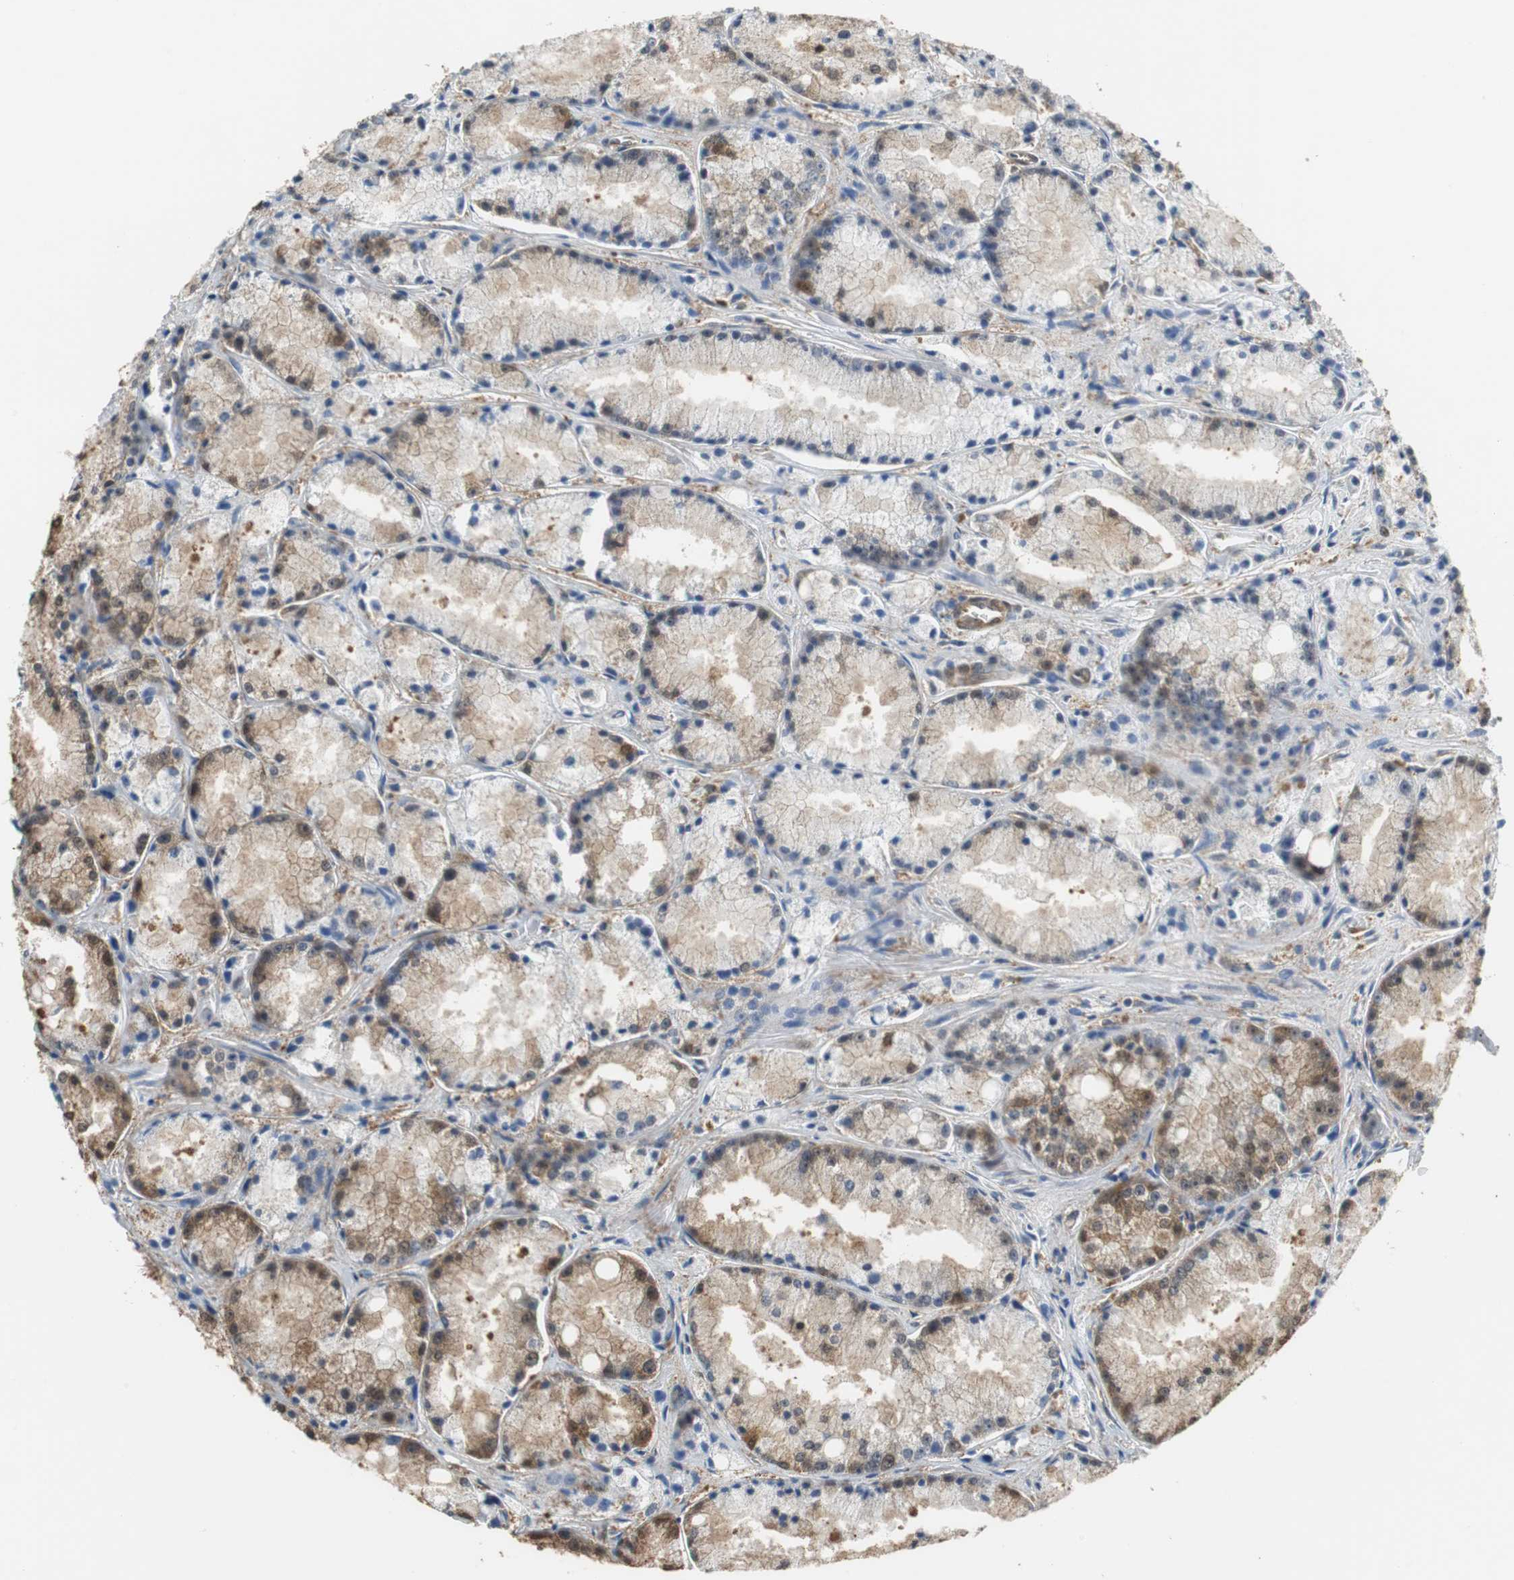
{"staining": {"intensity": "moderate", "quantity": "25%-75%", "location": "cytoplasmic/membranous,nuclear"}, "tissue": "prostate cancer", "cell_type": "Tumor cells", "image_type": "cancer", "snomed": [{"axis": "morphology", "description": "Adenocarcinoma, Low grade"}, {"axis": "topography", "description": "Prostate"}], "caption": "Immunohistochemical staining of prostate cancer demonstrates medium levels of moderate cytoplasmic/membranous and nuclear protein staining in about 25%-75% of tumor cells.", "gene": "UBQLN2", "patient": {"sex": "male", "age": 64}}